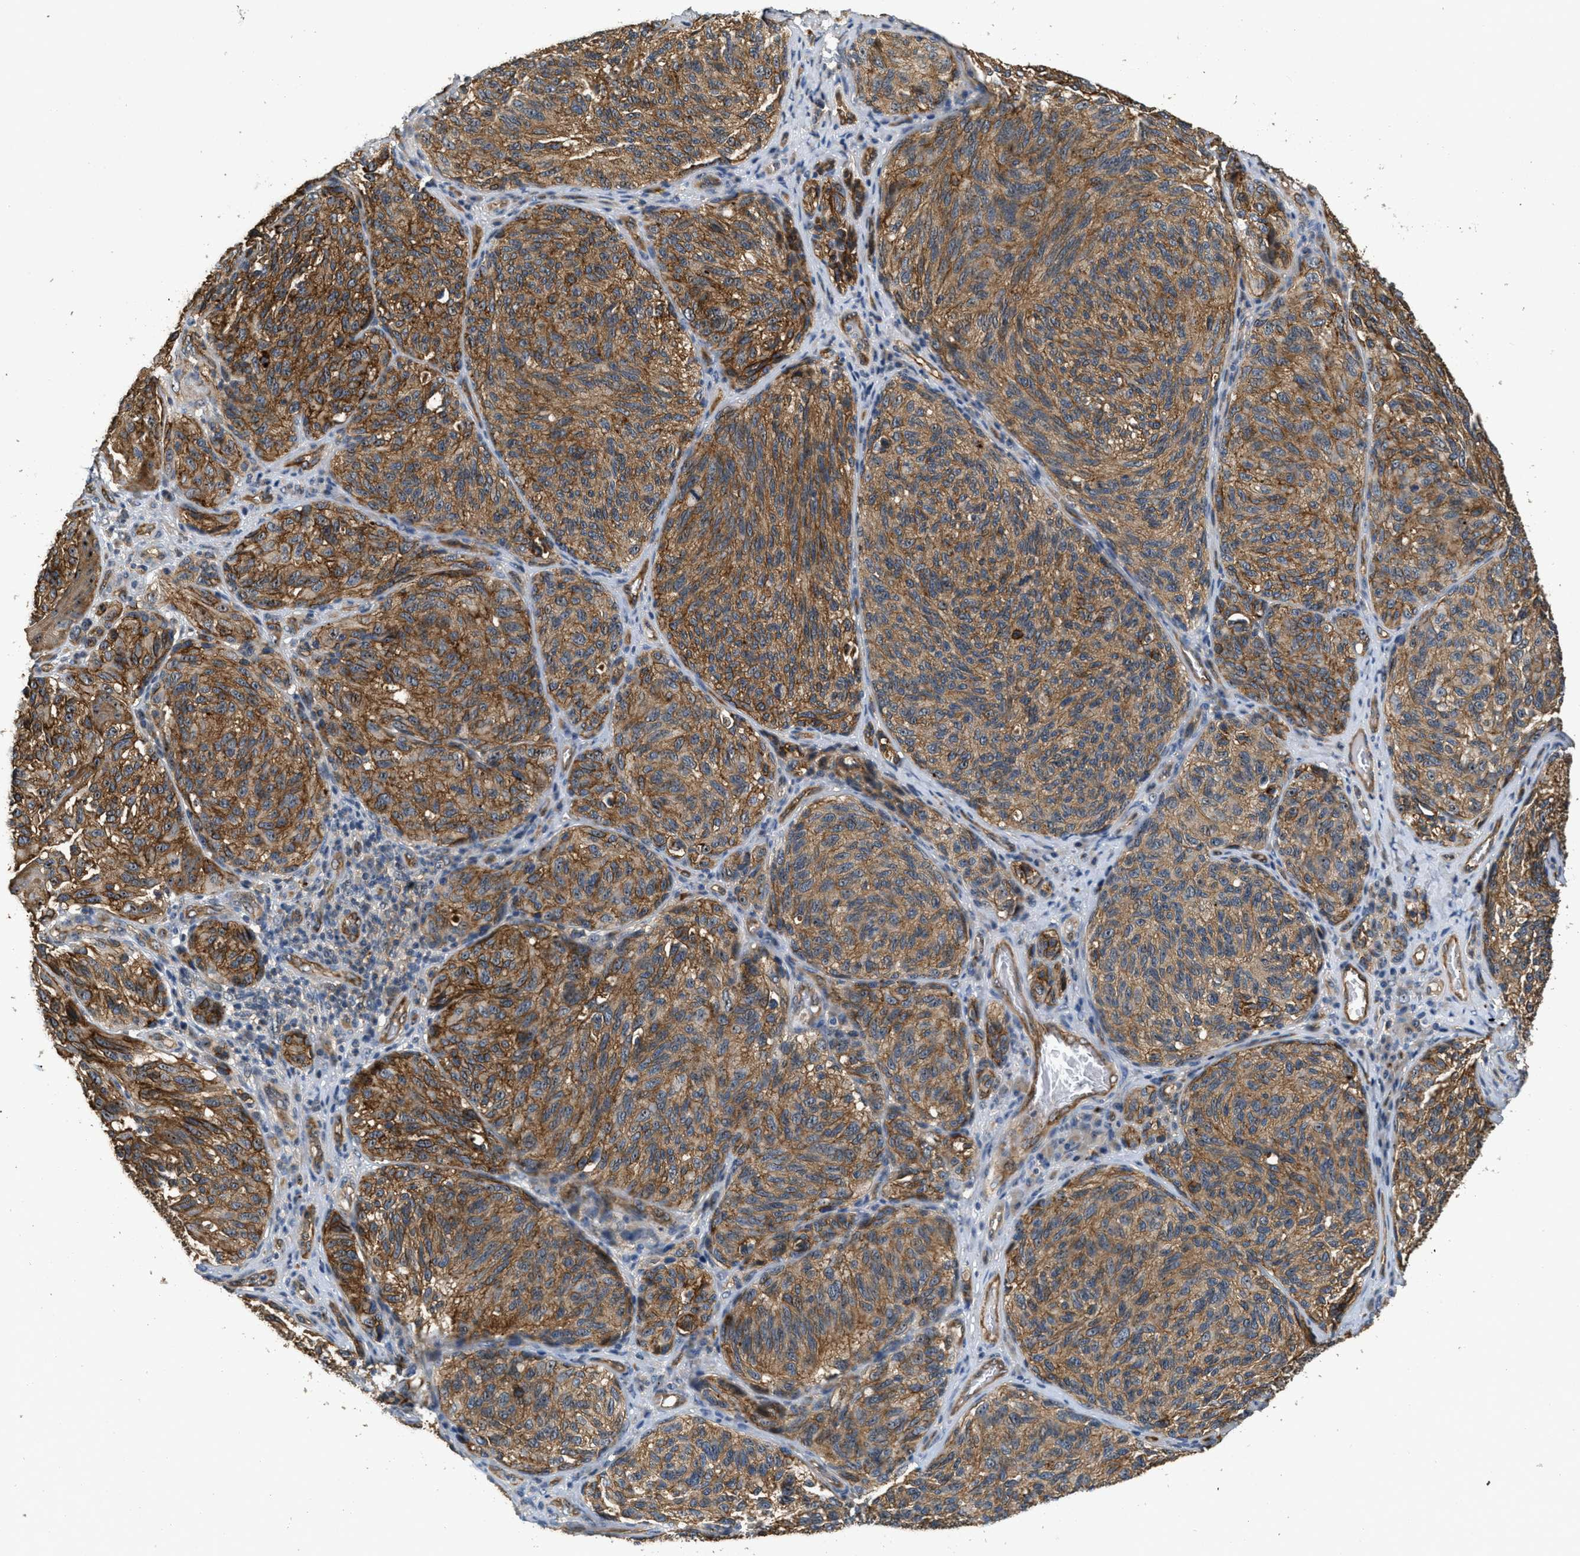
{"staining": {"intensity": "moderate", "quantity": ">75%", "location": "cytoplasmic/membranous"}, "tissue": "melanoma", "cell_type": "Tumor cells", "image_type": "cancer", "snomed": [{"axis": "morphology", "description": "Malignant melanoma, NOS"}, {"axis": "topography", "description": "Skin"}], "caption": "Immunohistochemistry photomicrograph of melanoma stained for a protein (brown), which shows medium levels of moderate cytoplasmic/membranous positivity in about >75% of tumor cells.", "gene": "OSMR", "patient": {"sex": "female", "age": 73}}